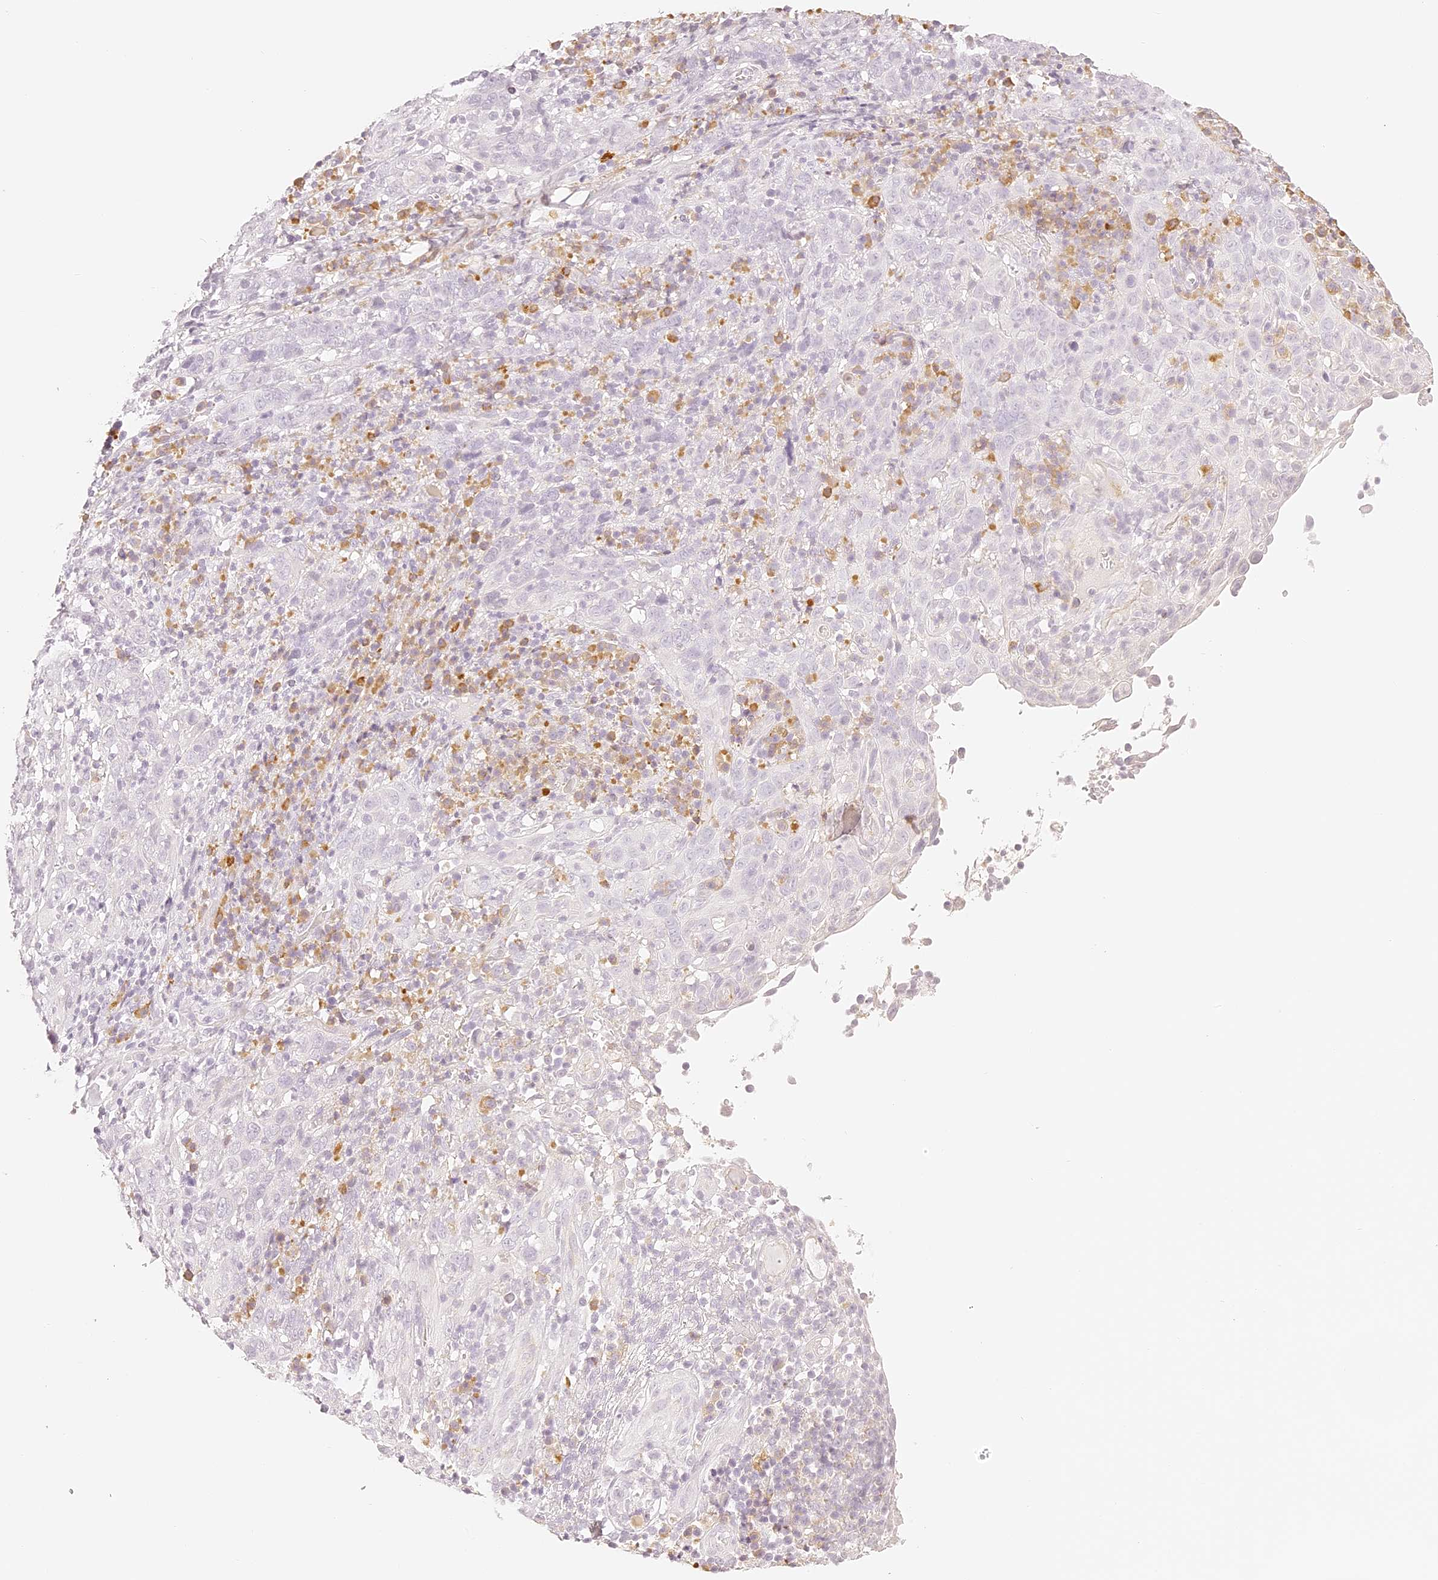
{"staining": {"intensity": "negative", "quantity": "none", "location": "none"}, "tissue": "cervical cancer", "cell_type": "Tumor cells", "image_type": "cancer", "snomed": [{"axis": "morphology", "description": "Squamous cell carcinoma, NOS"}, {"axis": "topography", "description": "Cervix"}], "caption": "IHC of cervical squamous cell carcinoma displays no staining in tumor cells.", "gene": "TRIM45", "patient": {"sex": "female", "age": 46}}